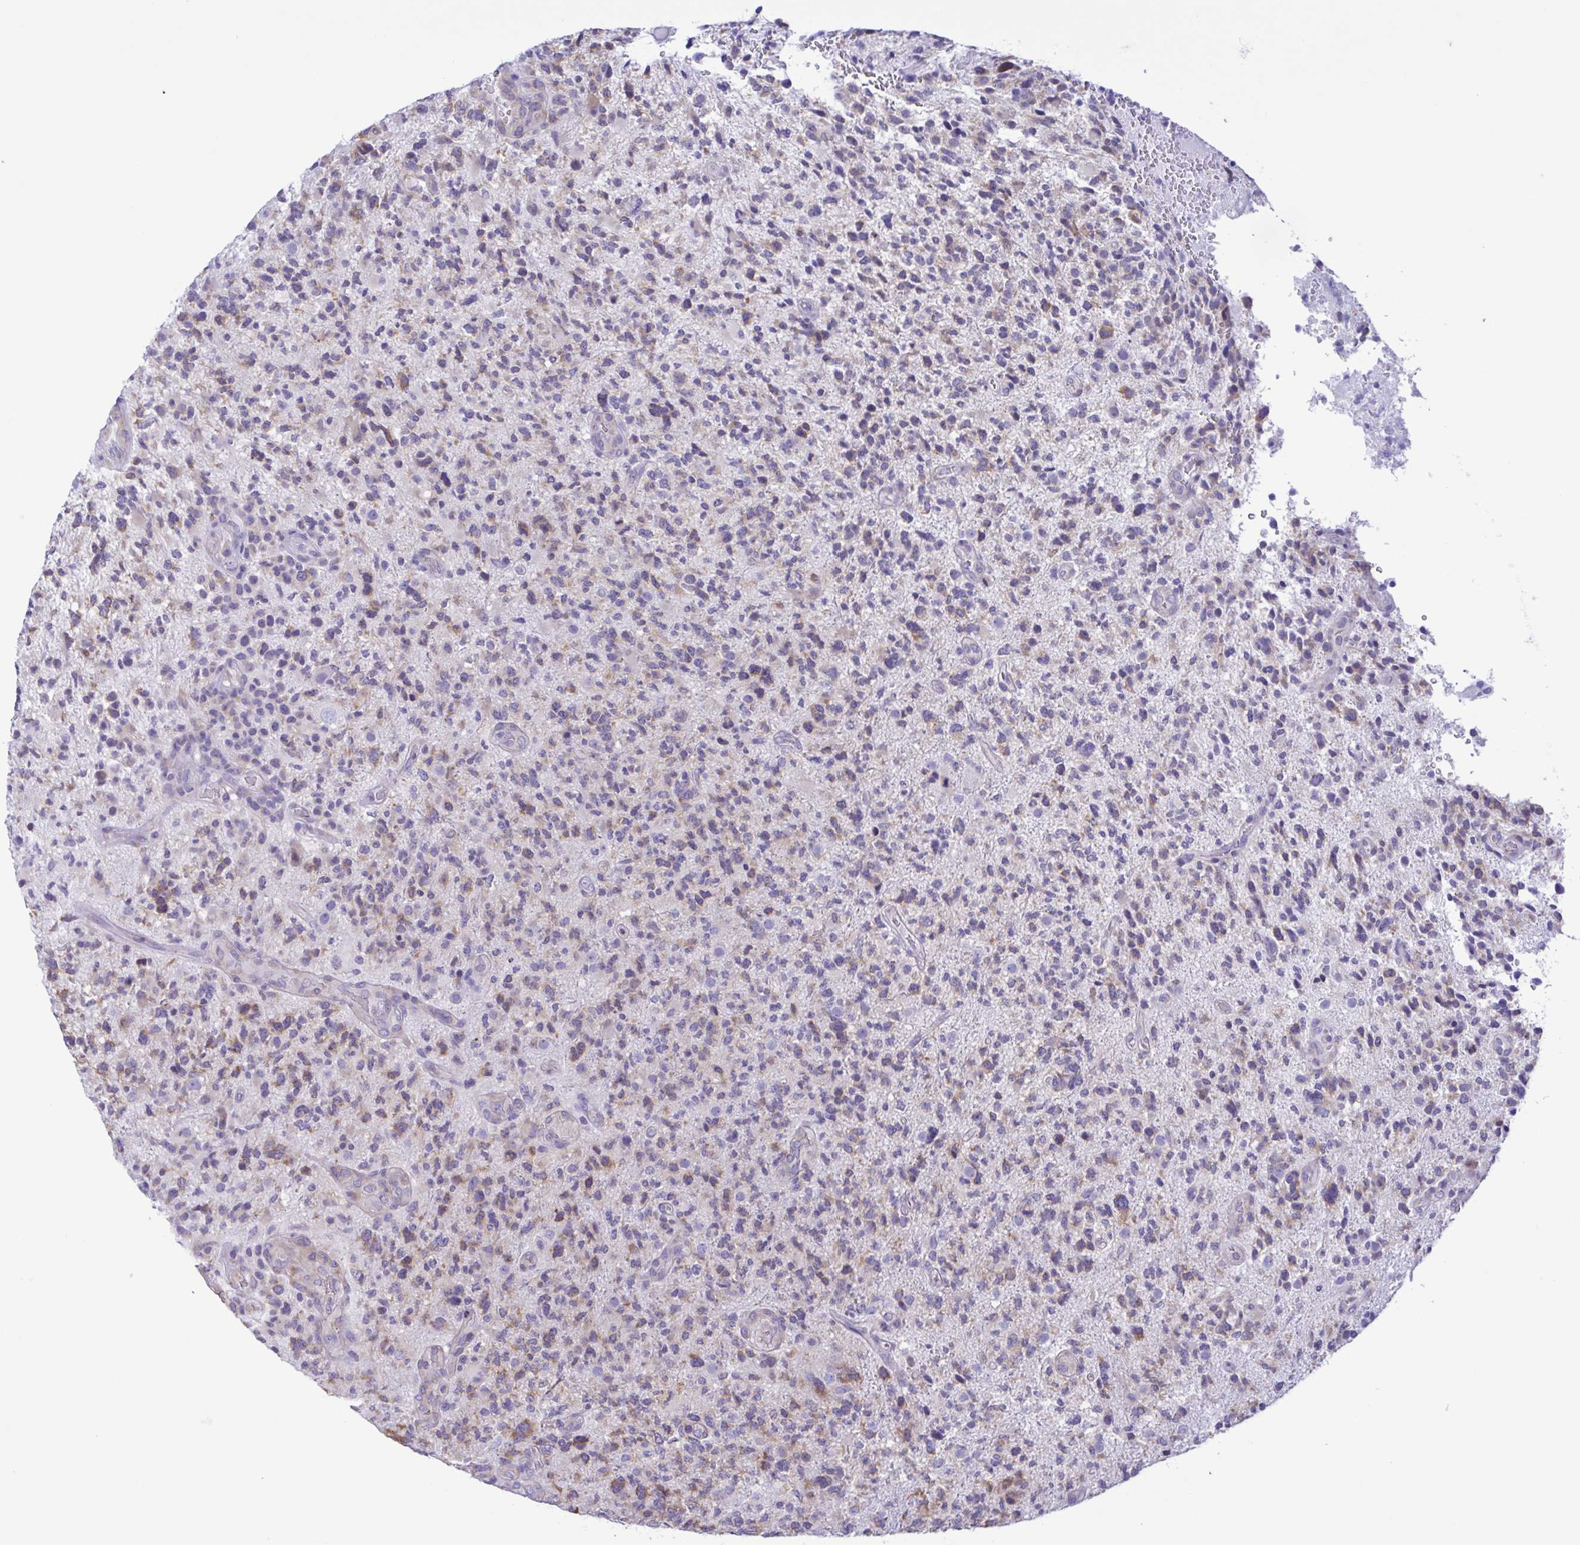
{"staining": {"intensity": "weak", "quantity": "<25%", "location": "cytoplasmic/membranous"}, "tissue": "glioma", "cell_type": "Tumor cells", "image_type": "cancer", "snomed": [{"axis": "morphology", "description": "Glioma, malignant, High grade"}, {"axis": "topography", "description": "Brain"}], "caption": "High magnification brightfield microscopy of glioma stained with DAB (3,3'-diaminobenzidine) (brown) and counterstained with hematoxylin (blue): tumor cells show no significant expression.", "gene": "TNNI3", "patient": {"sex": "female", "age": 71}}